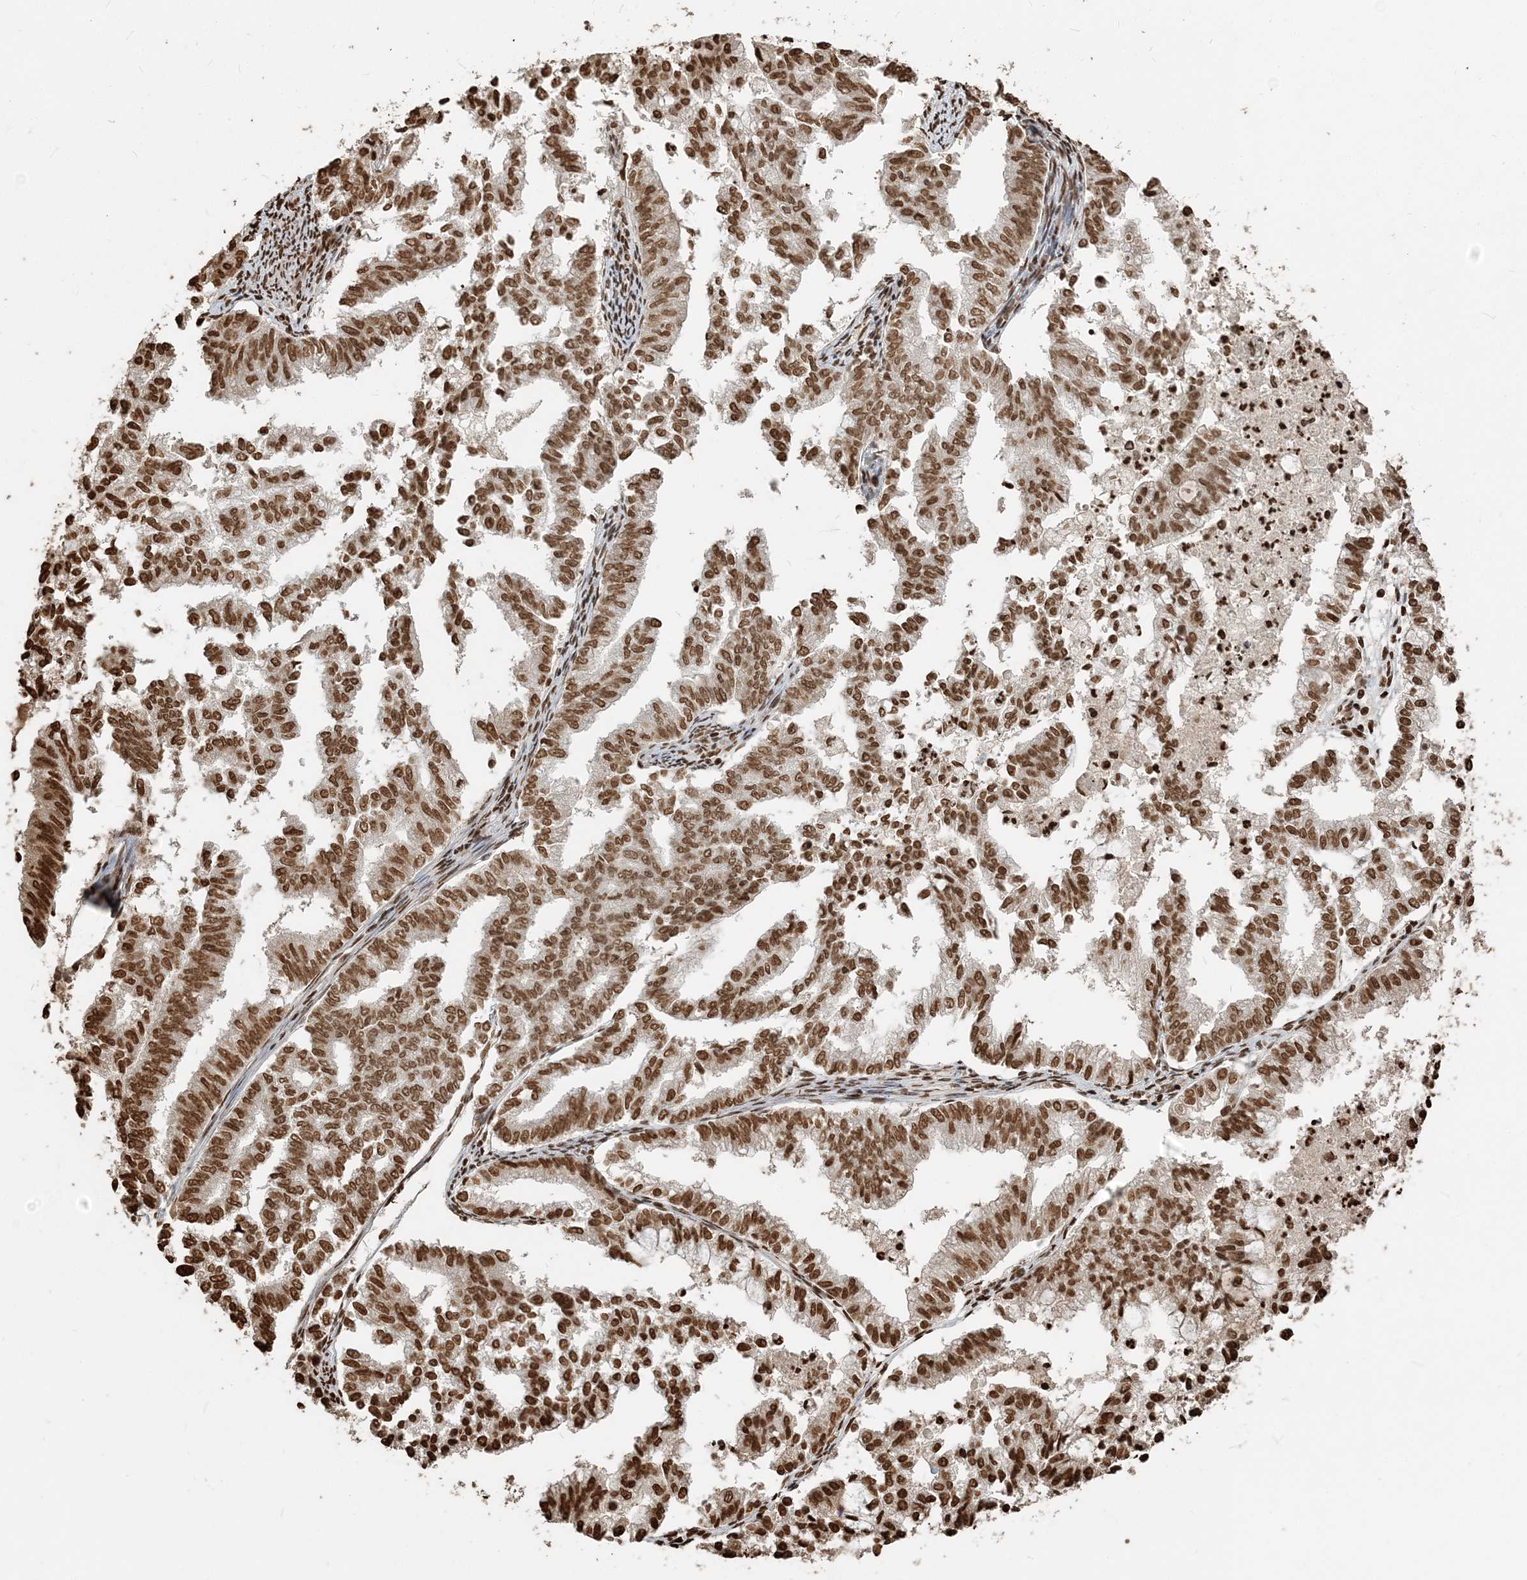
{"staining": {"intensity": "strong", "quantity": ">75%", "location": "nuclear"}, "tissue": "endometrial cancer", "cell_type": "Tumor cells", "image_type": "cancer", "snomed": [{"axis": "morphology", "description": "Necrosis, NOS"}, {"axis": "morphology", "description": "Adenocarcinoma, NOS"}, {"axis": "topography", "description": "Endometrium"}], "caption": "Human endometrial cancer (adenocarcinoma) stained with a protein marker exhibits strong staining in tumor cells.", "gene": "H3-3B", "patient": {"sex": "female", "age": 79}}